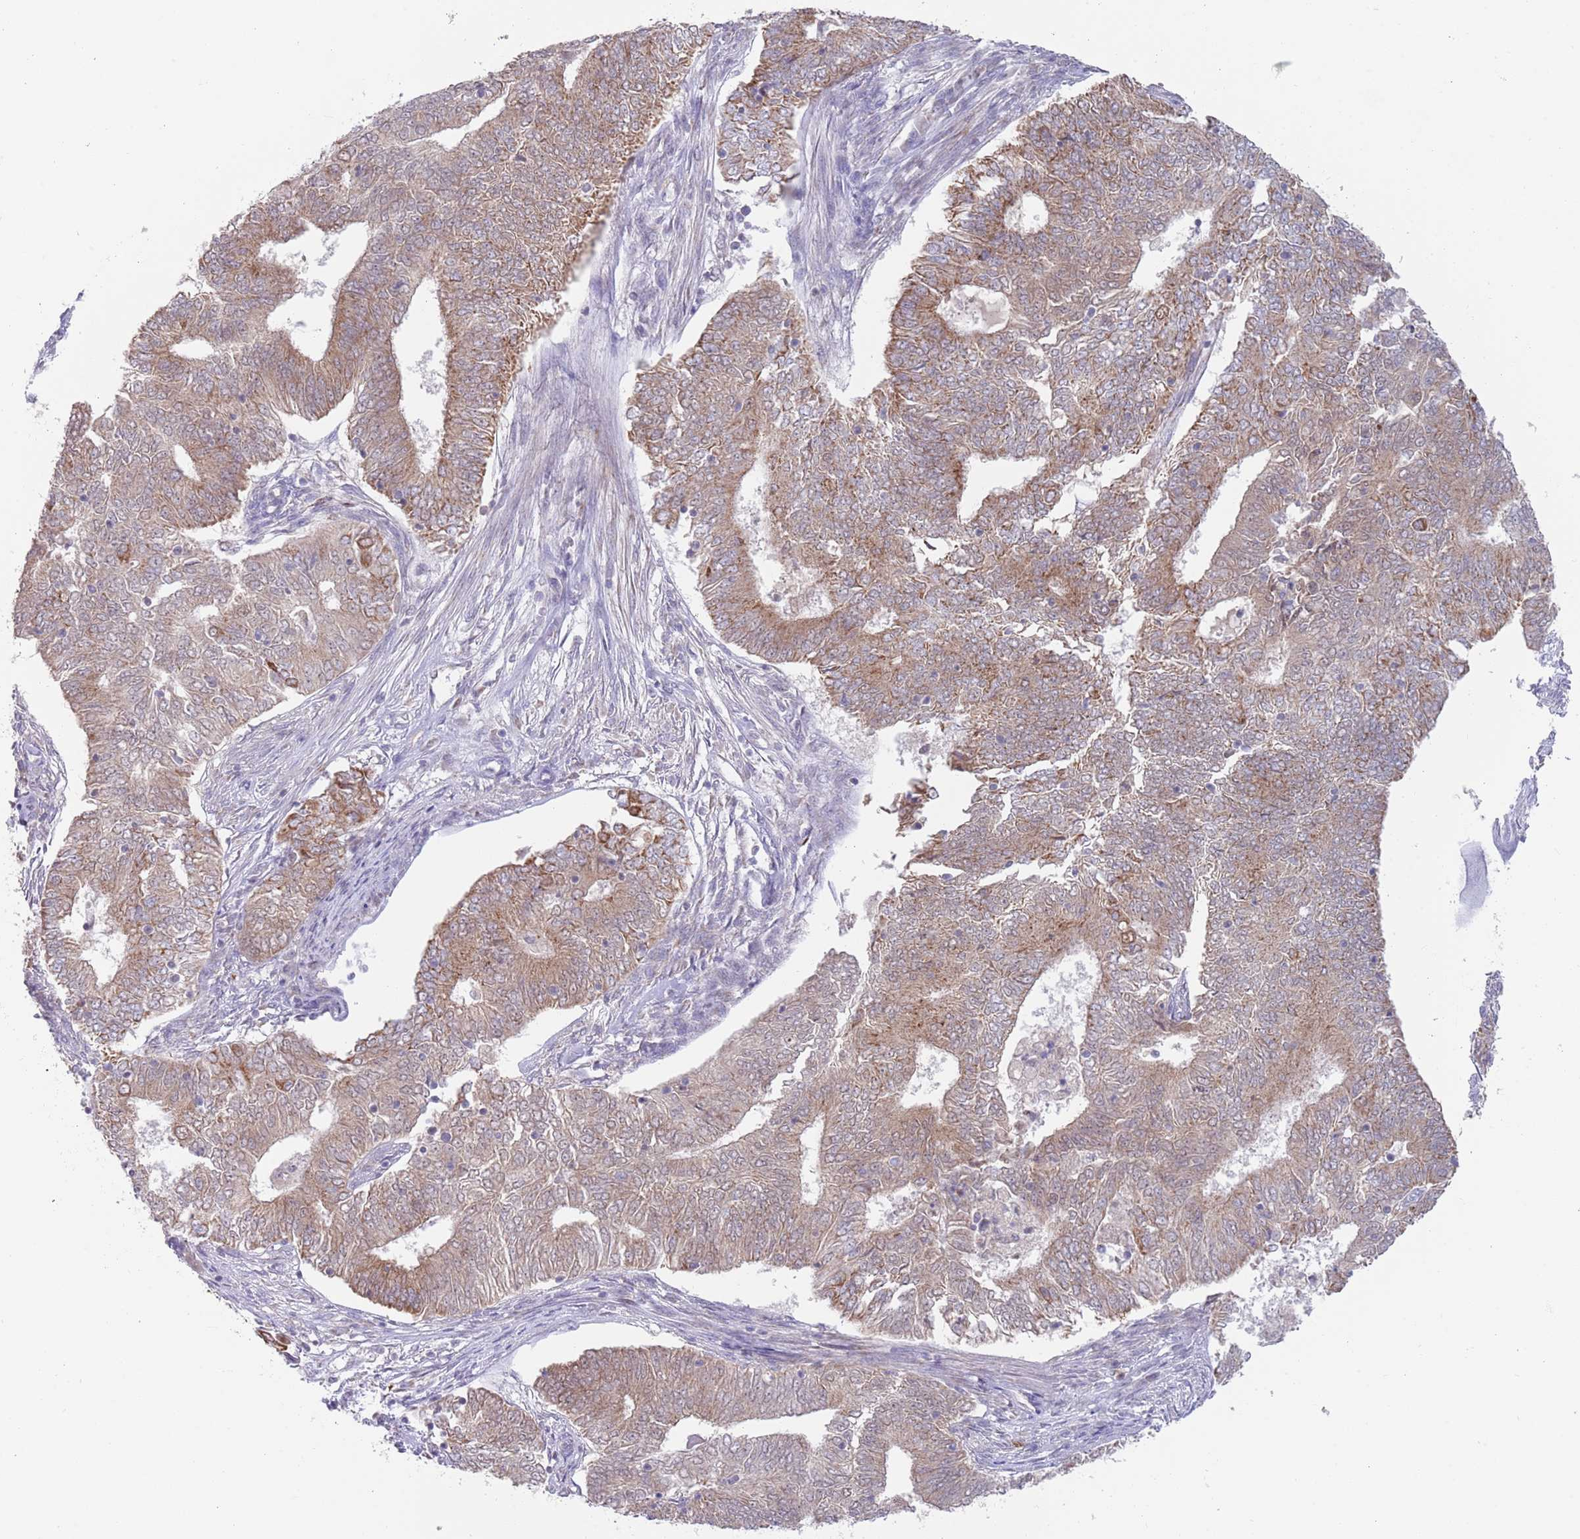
{"staining": {"intensity": "moderate", "quantity": ">75%", "location": "cytoplasmic/membranous"}, "tissue": "endometrial cancer", "cell_type": "Tumor cells", "image_type": "cancer", "snomed": [{"axis": "morphology", "description": "Adenocarcinoma, NOS"}, {"axis": "topography", "description": "Endometrium"}], "caption": "Endometrial adenocarcinoma stained with DAB (3,3'-diaminobenzidine) immunohistochemistry (IHC) exhibits medium levels of moderate cytoplasmic/membranous staining in approximately >75% of tumor cells. (brown staining indicates protein expression, while blue staining denotes nuclei).", "gene": "TIMM13", "patient": {"sex": "female", "age": 62}}